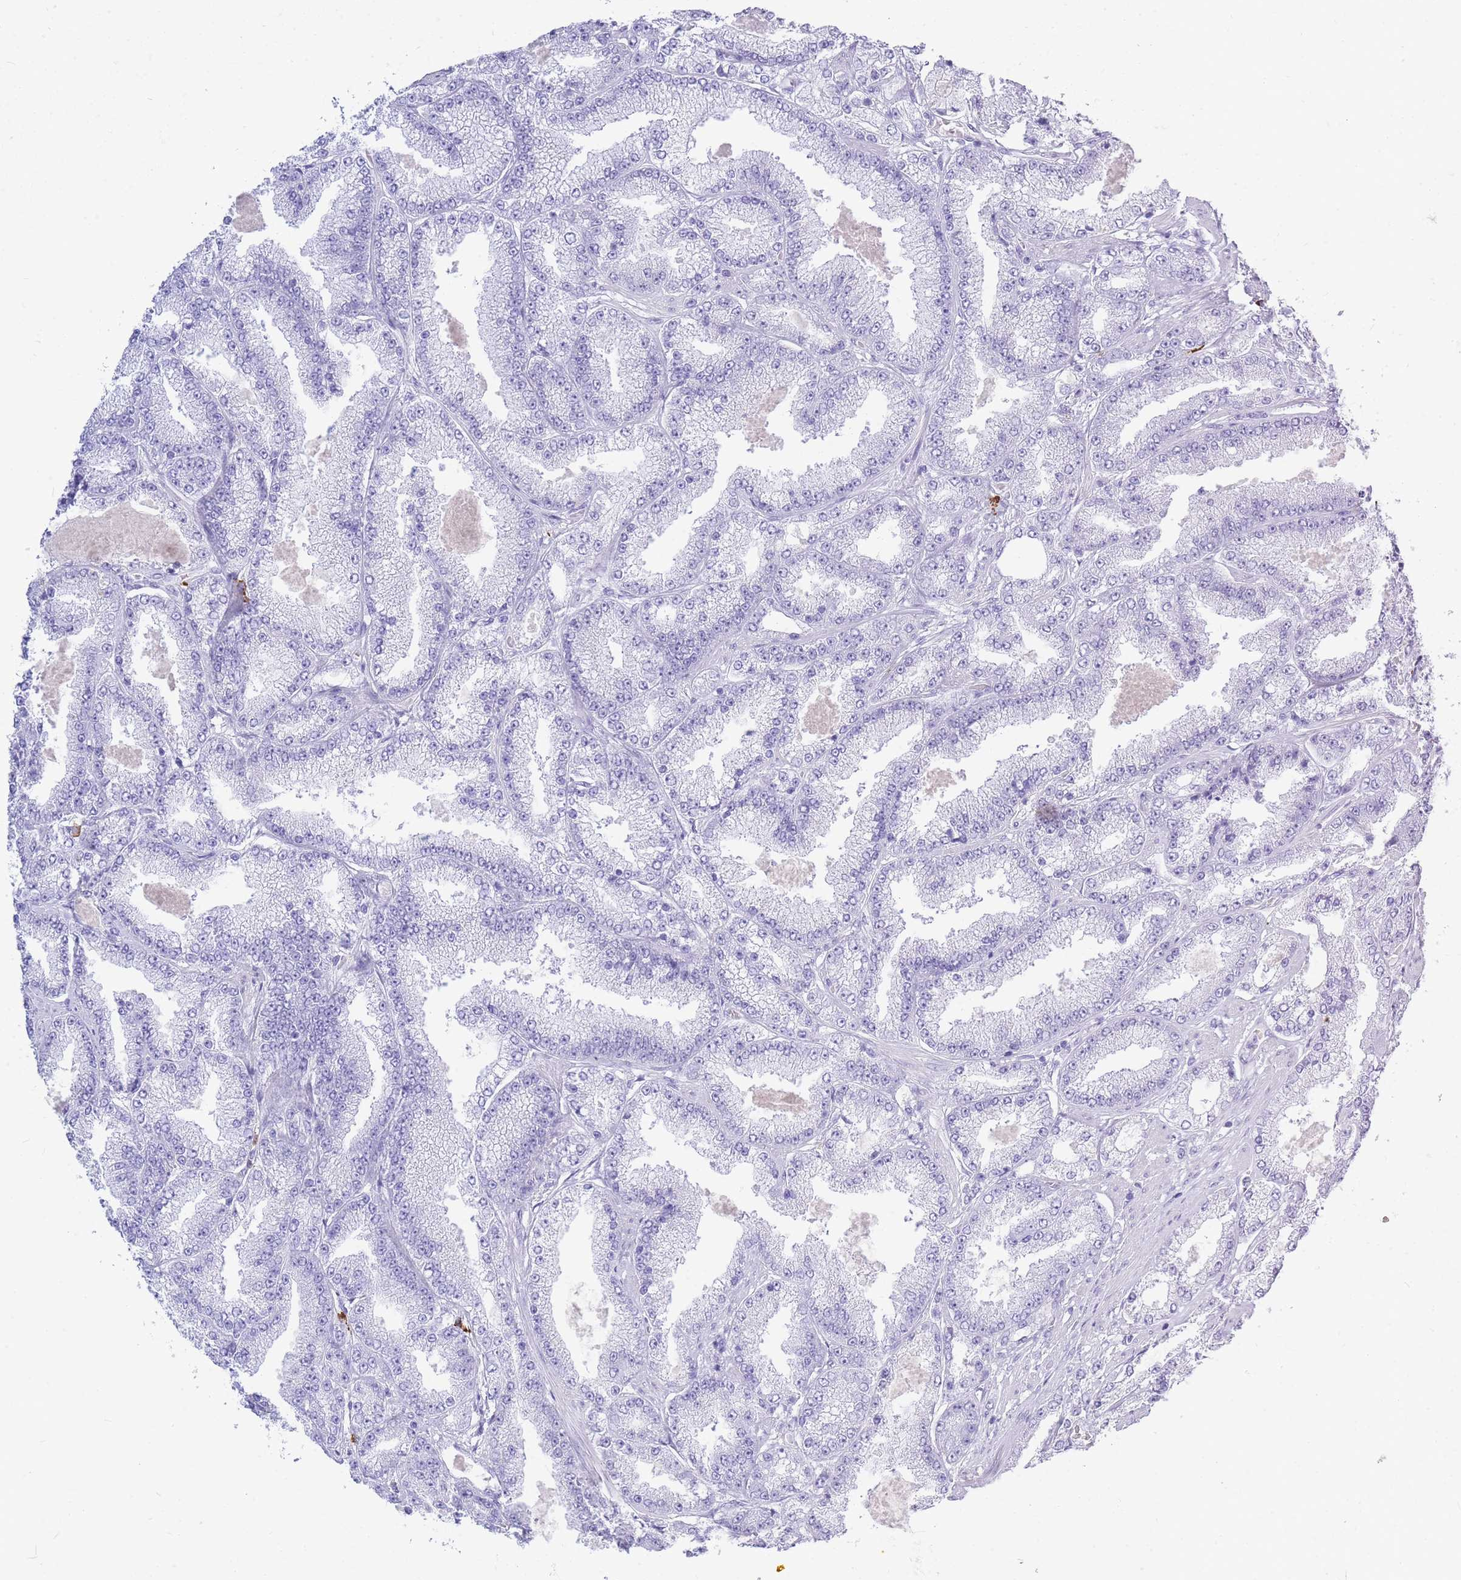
{"staining": {"intensity": "negative", "quantity": "none", "location": "none"}, "tissue": "prostate cancer", "cell_type": "Tumor cells", "image_type": "cancer", "snomed": [{"axis": "morphology", "description": "Adenocarcinoma, High grade"}, {"axis": "topography", "description": "Prostate"}], "caption": "Human prostate cancer stained for a protein using immunohistochemistry reveals no staining in tumor cells.", "gene": "ZFP62", "patient": {"sex": "male", "age": 68}}